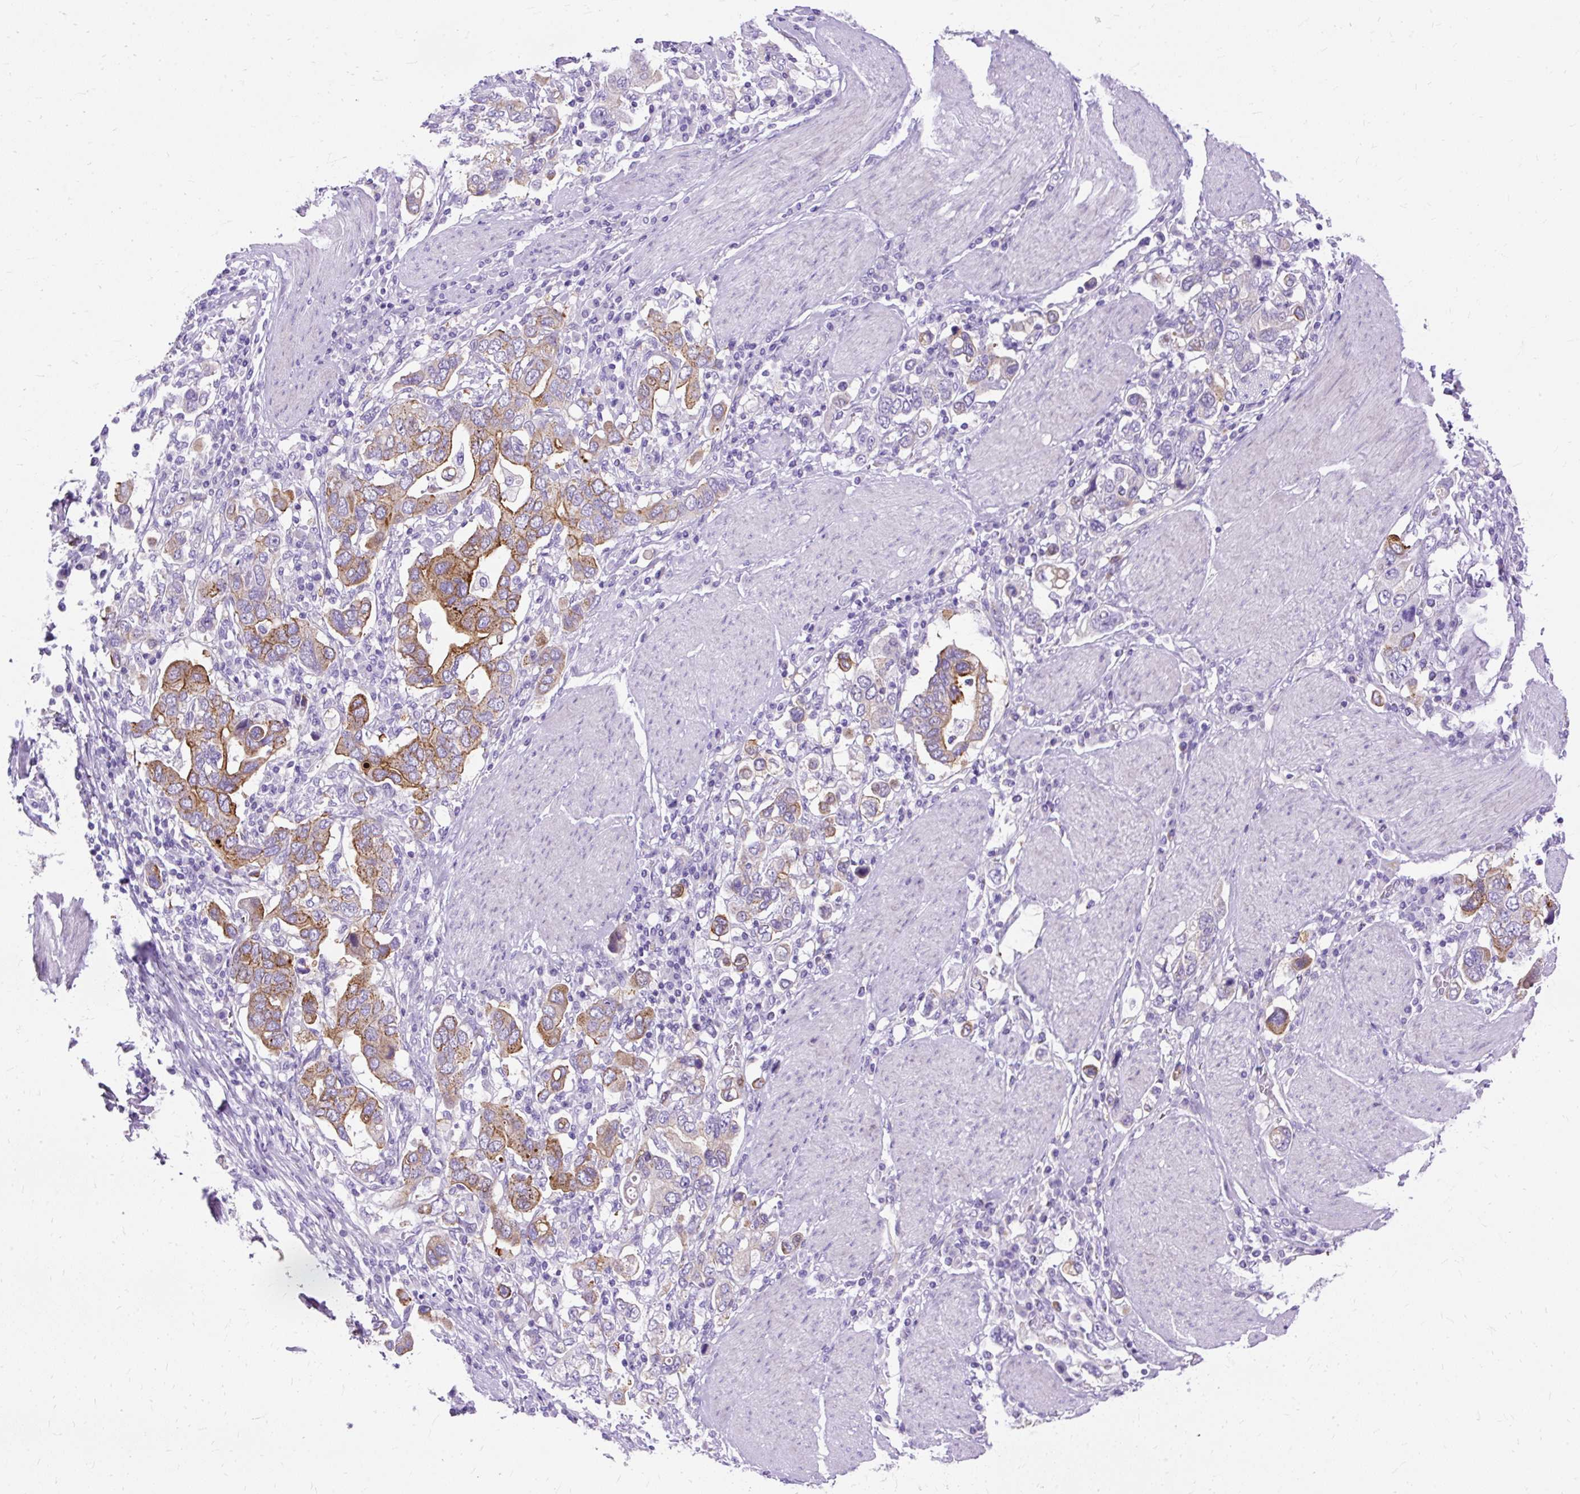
{"staining": {"intensity": "moderate", "quantity": "<25%", "location": "cytoplasmic/membranous"}, "tissue": "stomach cancer", "cell_type": "Tumor cells", "image_type": "cancer", "snomed": [{"axis": "morphology", "description": "Adenocarcinoma, NOS"}, {"axis": "topography", "description": "Stomach, upper"}], "caption": "High-power microscopy captured an IHC histopathology image of stomach cancer (adenocarcinoma), revealing moderate cytoplasmic/membranous positivity in approximately <25% of tumor cells.", "gene": "MYO6", "patient": {"sex": "male", "age": 62}}